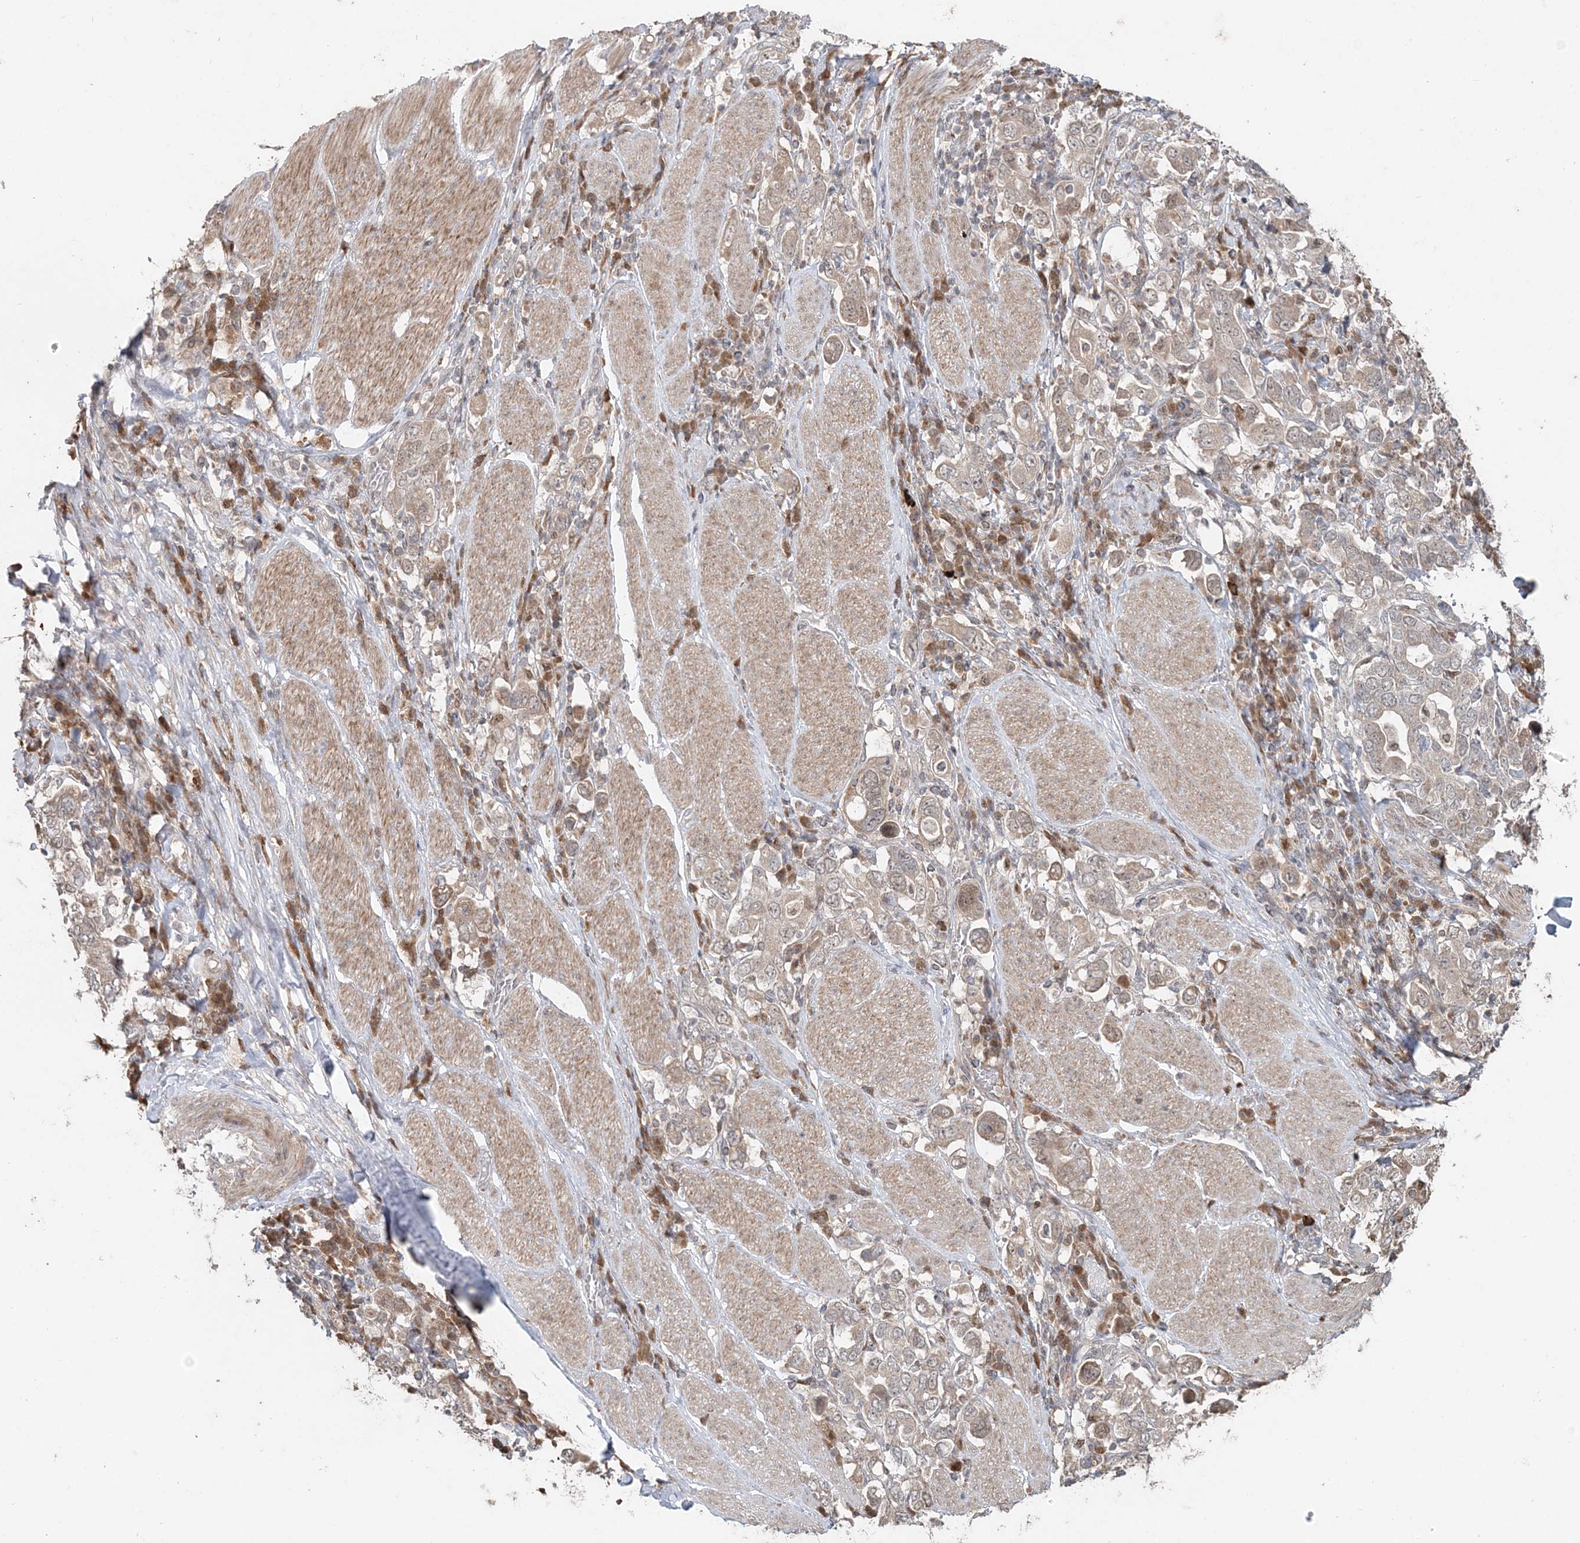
{"staining": {"intensity": "weak", "quantity": "<25%", "location": "cytoplasmic/membranous"}, "tissue": "stomach cancer", "cell_type": "Tumor cells", "image_type": "cancer", "snomed": [{"axis": "morphology", "description": "Adenocarcinoma, NOS"}, {"axis": "topography", "description": "Stomach, upper"}], "caption": "Human stomach adenocarcinoma stained for a protein using IHC shows no expression in tumor cells.", "gene": "SLU7", "patient": {"sex": "male", "age": 62}}